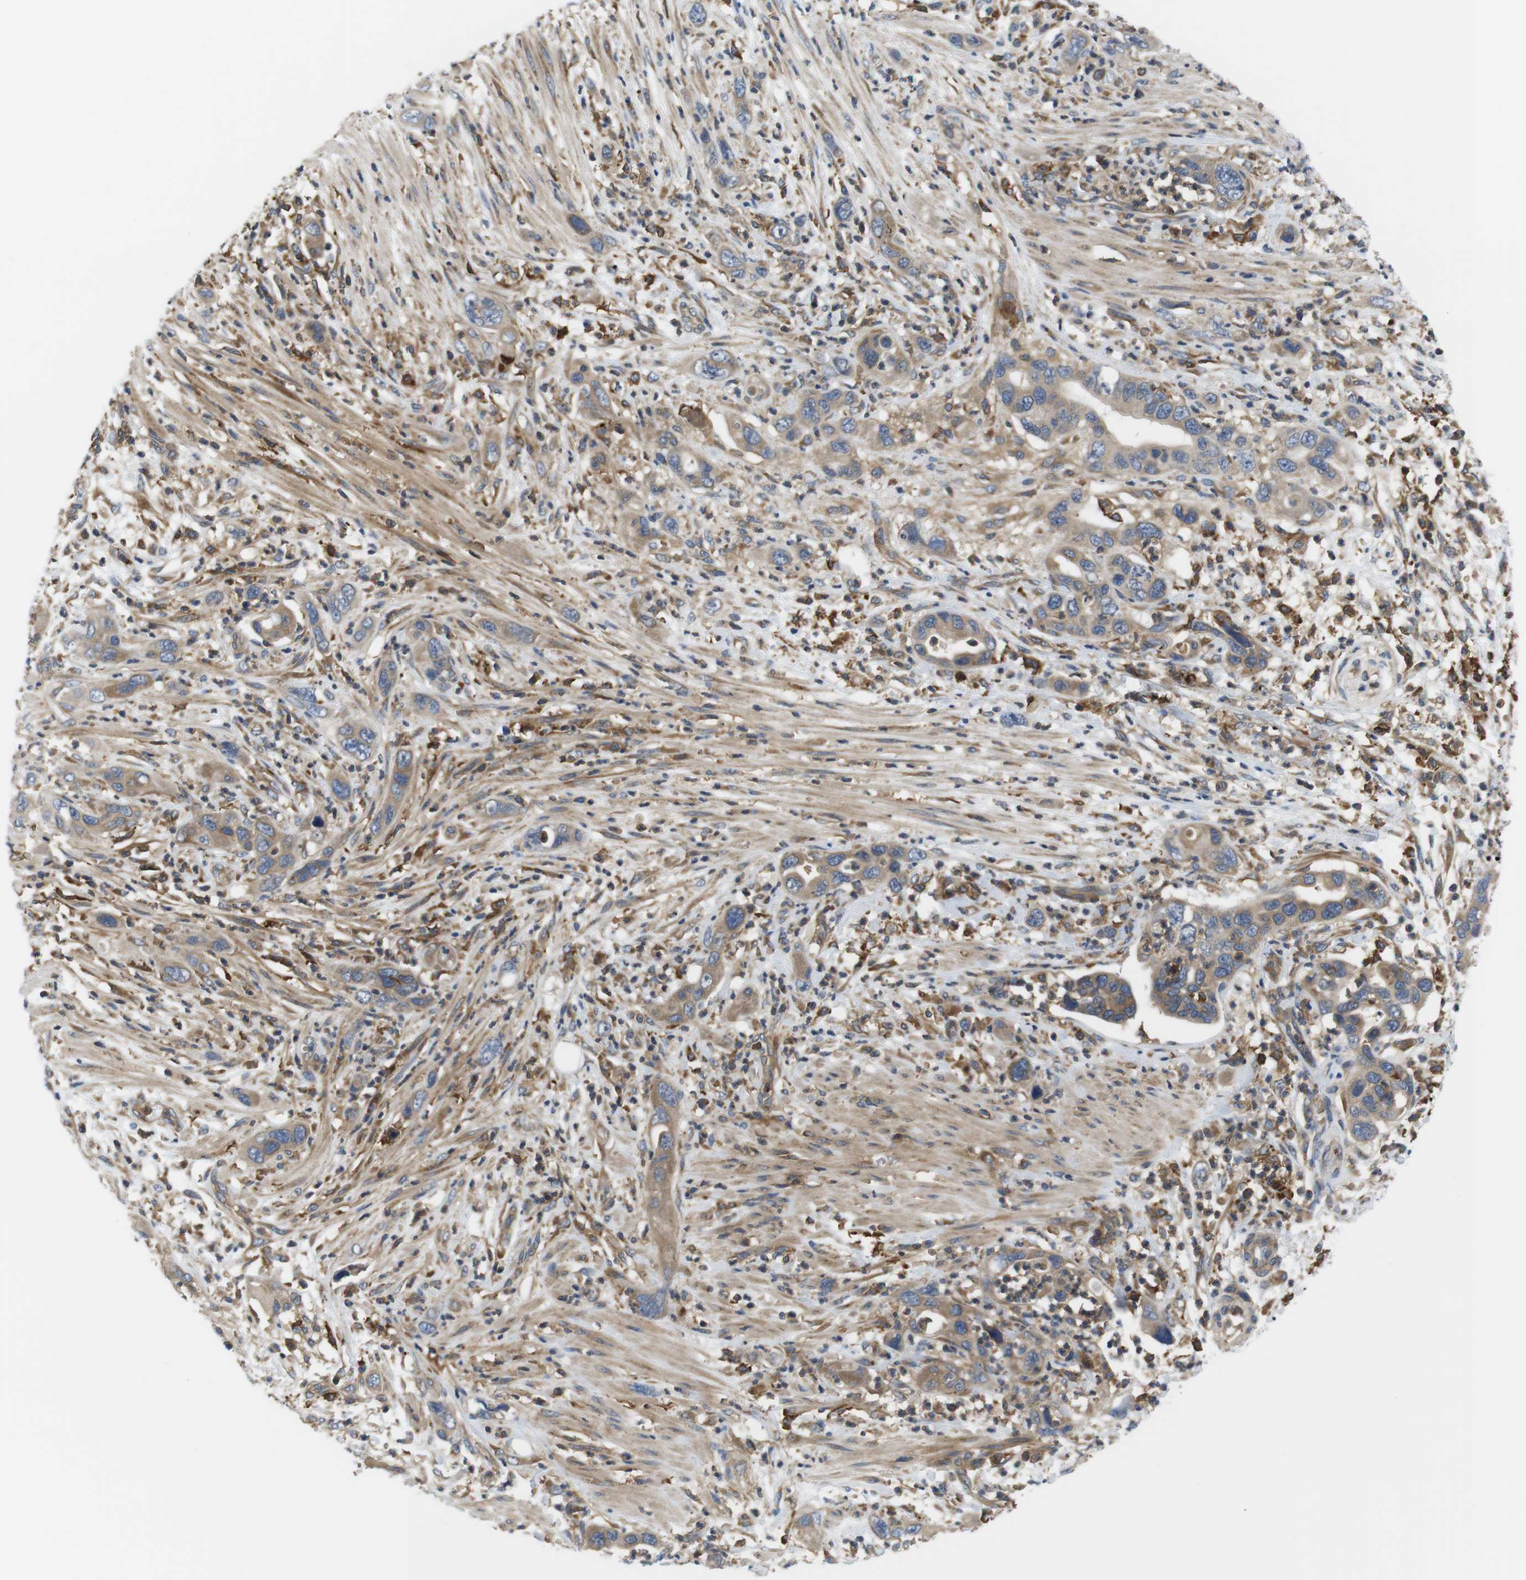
{"staining": {"intensity": "weak", "quantity": ">75%", "location": "cytoplasmic/membranous"}, "tissue": "pancreatic cancer", "cell_type": "Tumor cells", "image_type": "cancer", "snomed": [{"axis": "morphology", "description": "Adenocarcinoma, NOS"}, {"axis": "topography", "description": "Pancreas"}], "caption": "Approximately >75% of tumor cells in human pancreatic adenocarcinoma reveal weak cytoplasmic/membranous protein positivity as visualized by brown immunohistochemical staining.", "gene": "HERPUD2", "patient": {"sex": "female", "age": 71}}